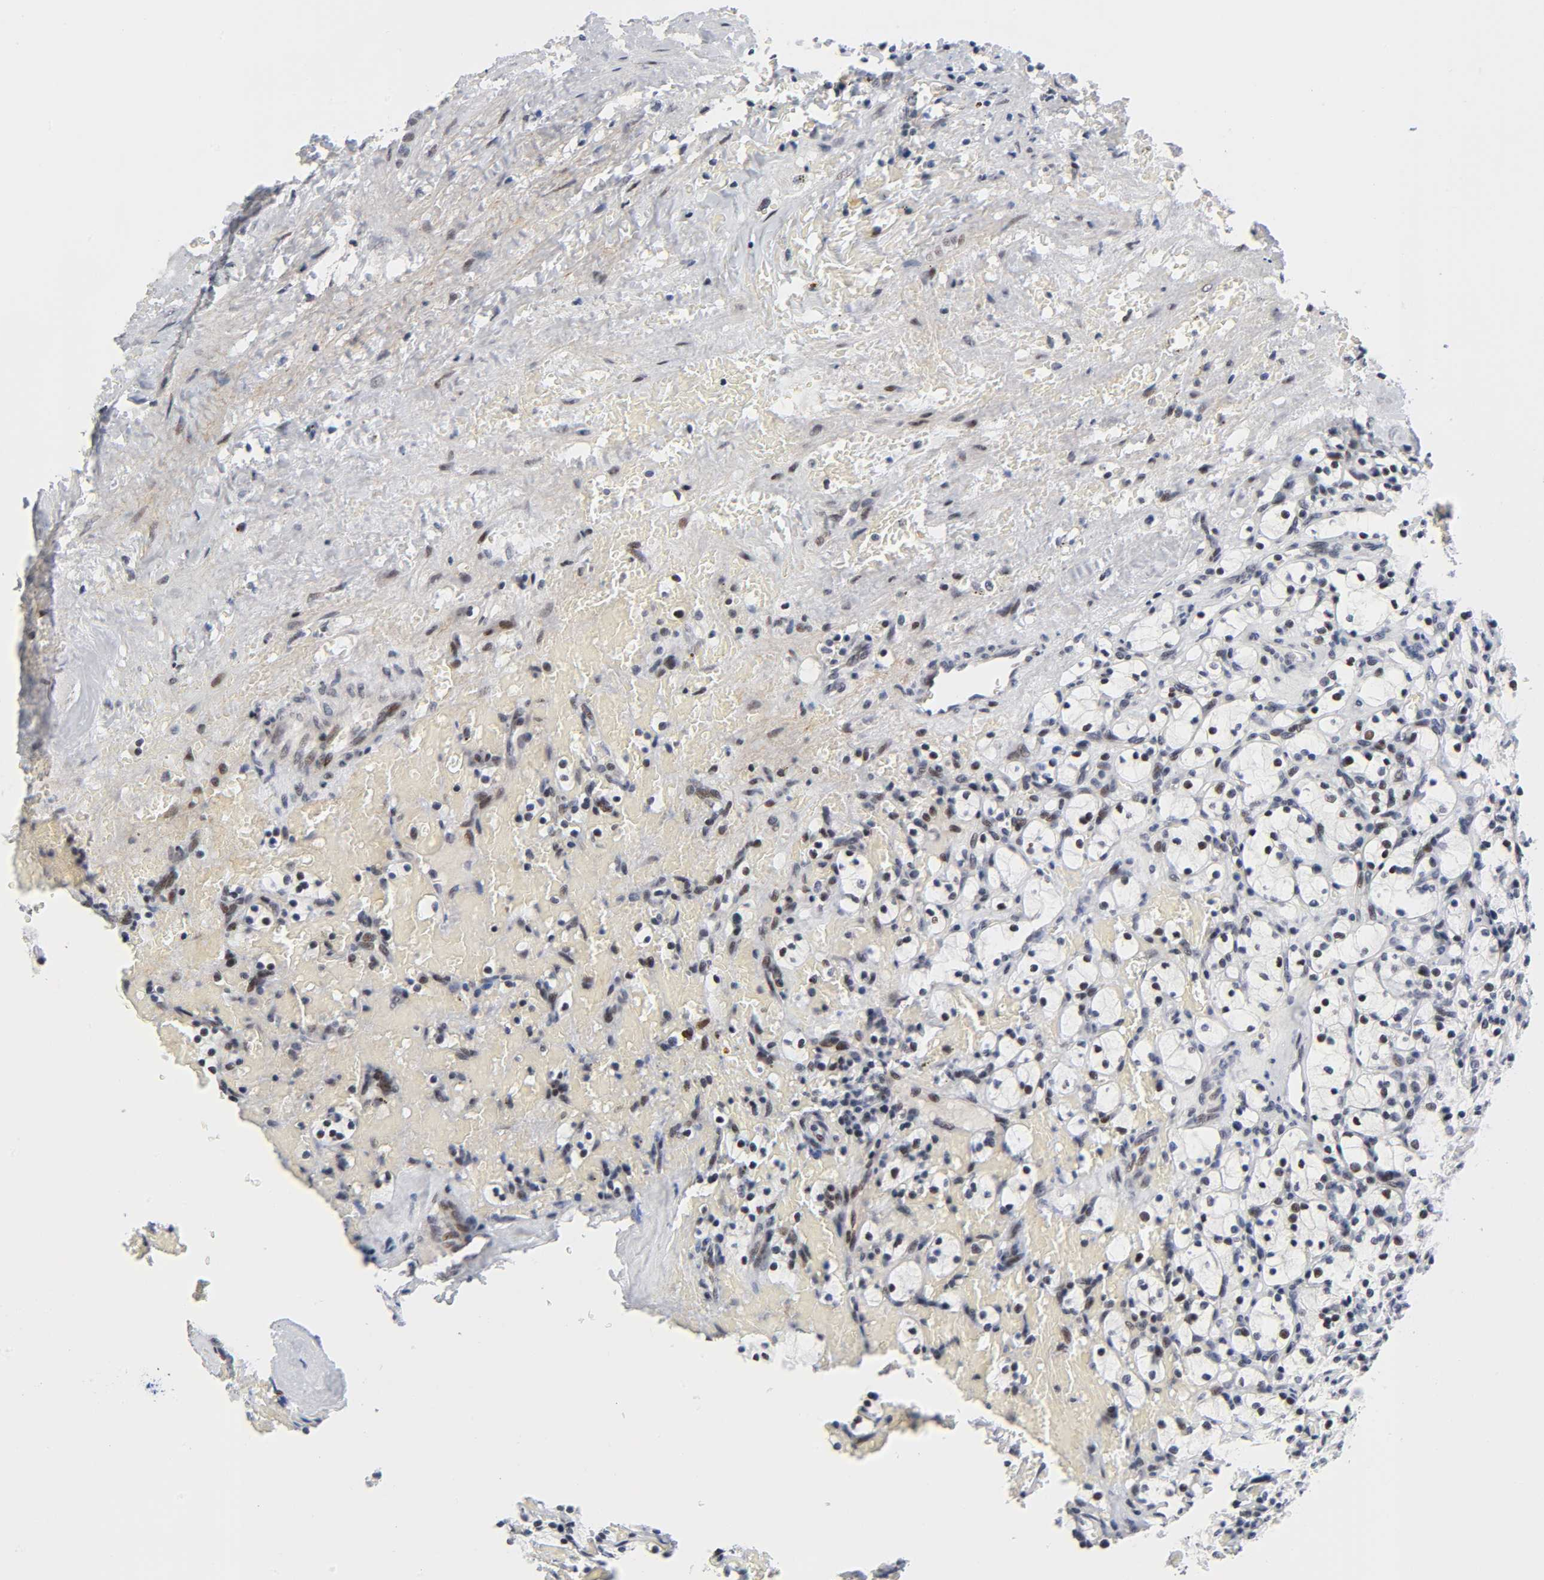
{"staining": {"intensity": "weak", "quantity": "25%-75%", "location": "nuclear"}, "tissue": "renal cancer", "cell_type": "Tumor cells", "image_type": "cancer", "snomed": [{"axis": "morphology", "description": "Adenocarcinoma, NOS"}, {"axis": "topography", "description": "Kidney"}], "caption": "Protein expression analysis of human renal cancer (adenocarcinoma) reveals weak nuclear expression in about 25%-75% of tumor cells.", "gene": "DIDO1", "patient": {"sex": "female", "age": 83}}